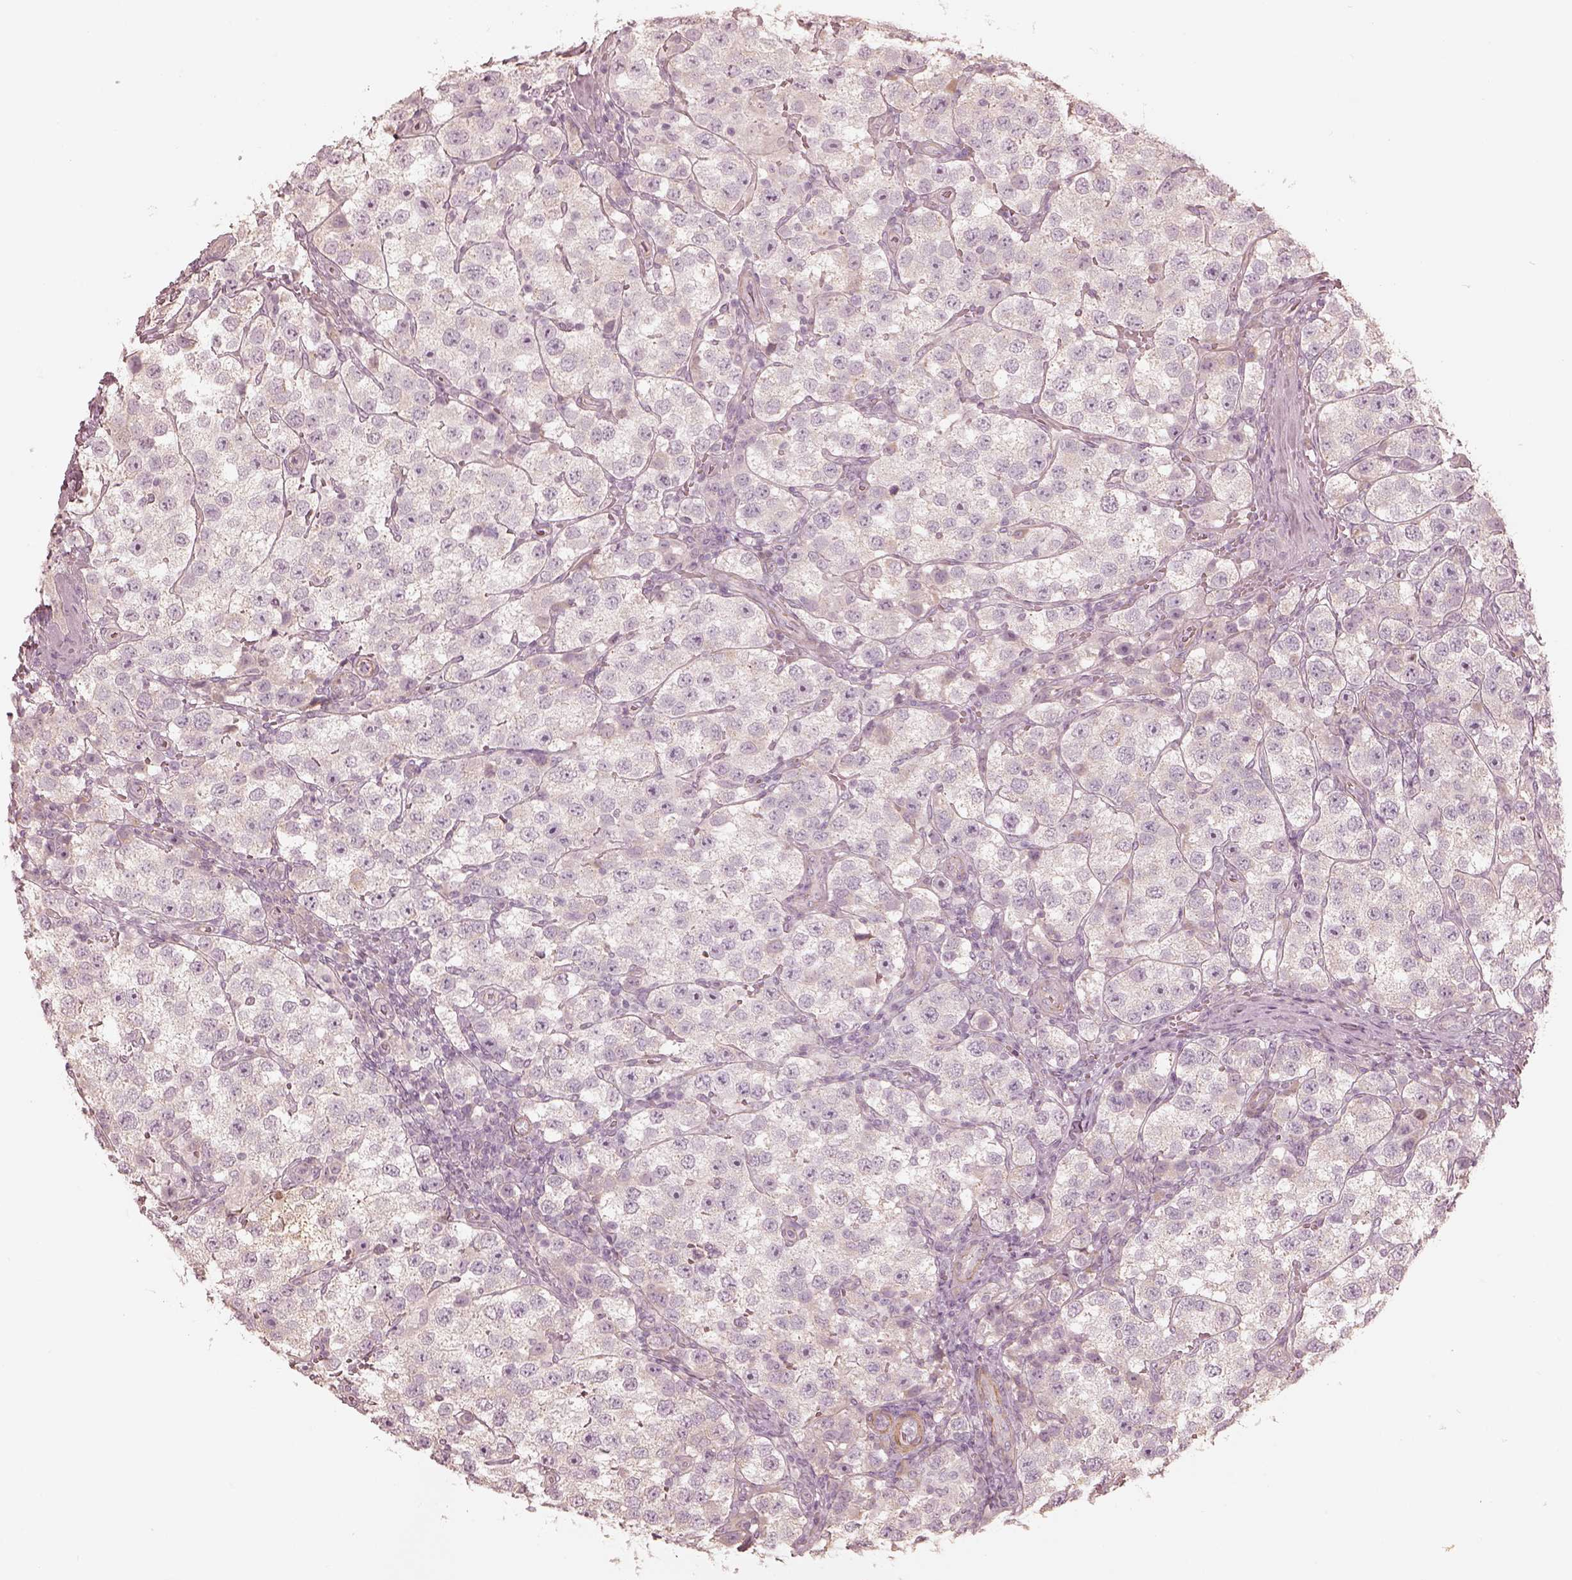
{"staining": {"intensity": "negative", "quantity": "none", "location": "none"}, "tissue": "testis cancer", "cell_type": "Tumor cells", "image_type": "cancer", "snomed": [{"axis": "morphology", "description": "Seminoma, NOS"}, {"axis": "topography", "description": "Testis"}], "caption": "Tumor cells are negative for brown protein staining in testis cancer (seminoma).", "gene": "KCNJ9", "patient": {"sex": "male", "age": 37}}